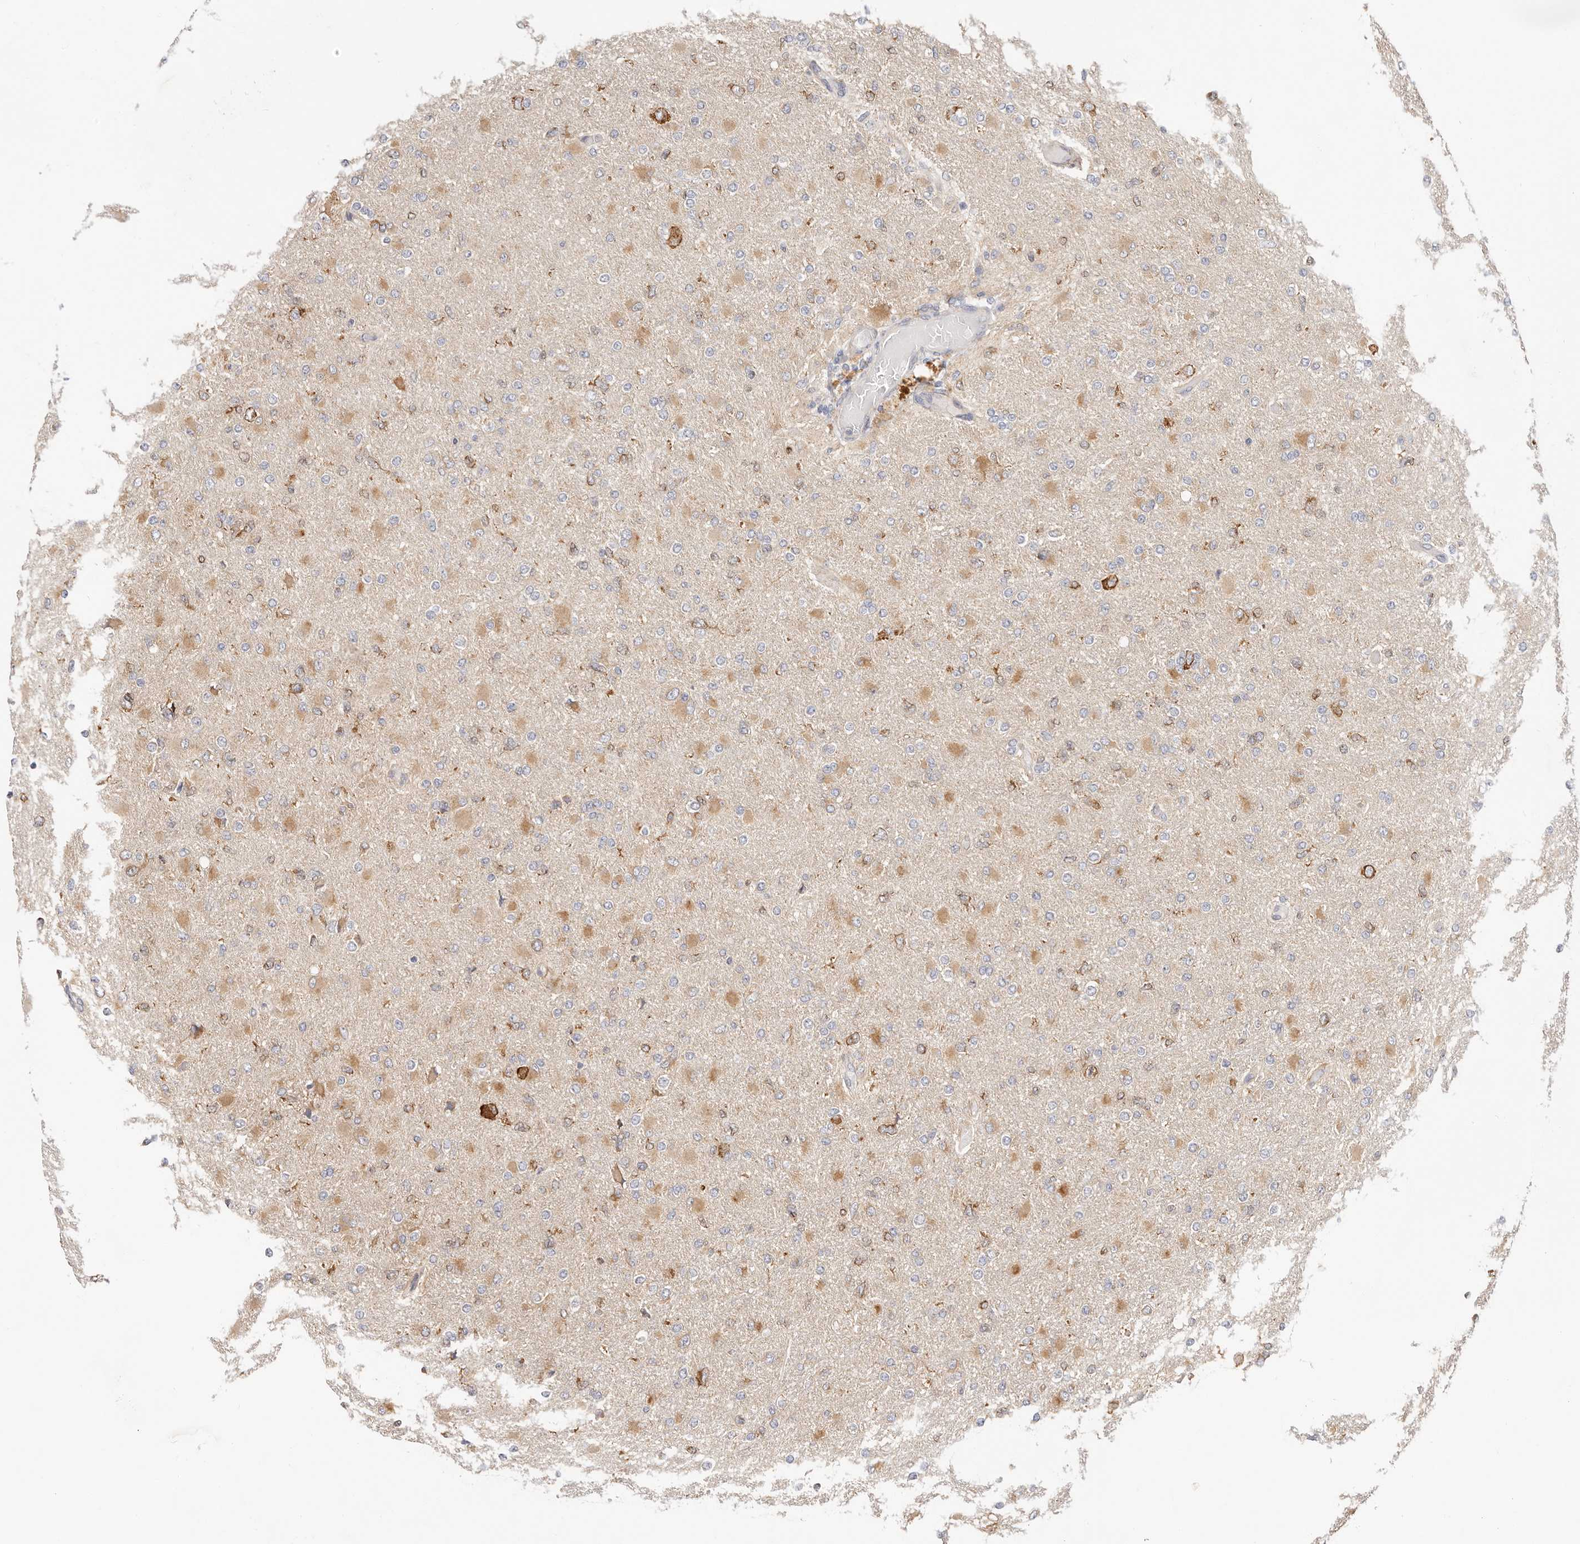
{"staining": {"intensity": "moderate", "quantity": "<25%", "location": "cytoplasmic/membranous"}, "tissue": "glioma", "cell_type": "Tumor cells", "image_type": "cancer", "snomed": [{"axis": "morphology", "description": "Glioma, malignant, High grade"}, {"axis": "topography", "description": "Cerebral cortex"}], "caption": "Immunohistochemical staining of human high-grade glioma (malignant) demonstrates low levels of moderate cytoplasmic/membranous protein staining in about <25% of tumor cells.", "gene": "AFDN", "patient": {"sex": "female", "age": 36}}